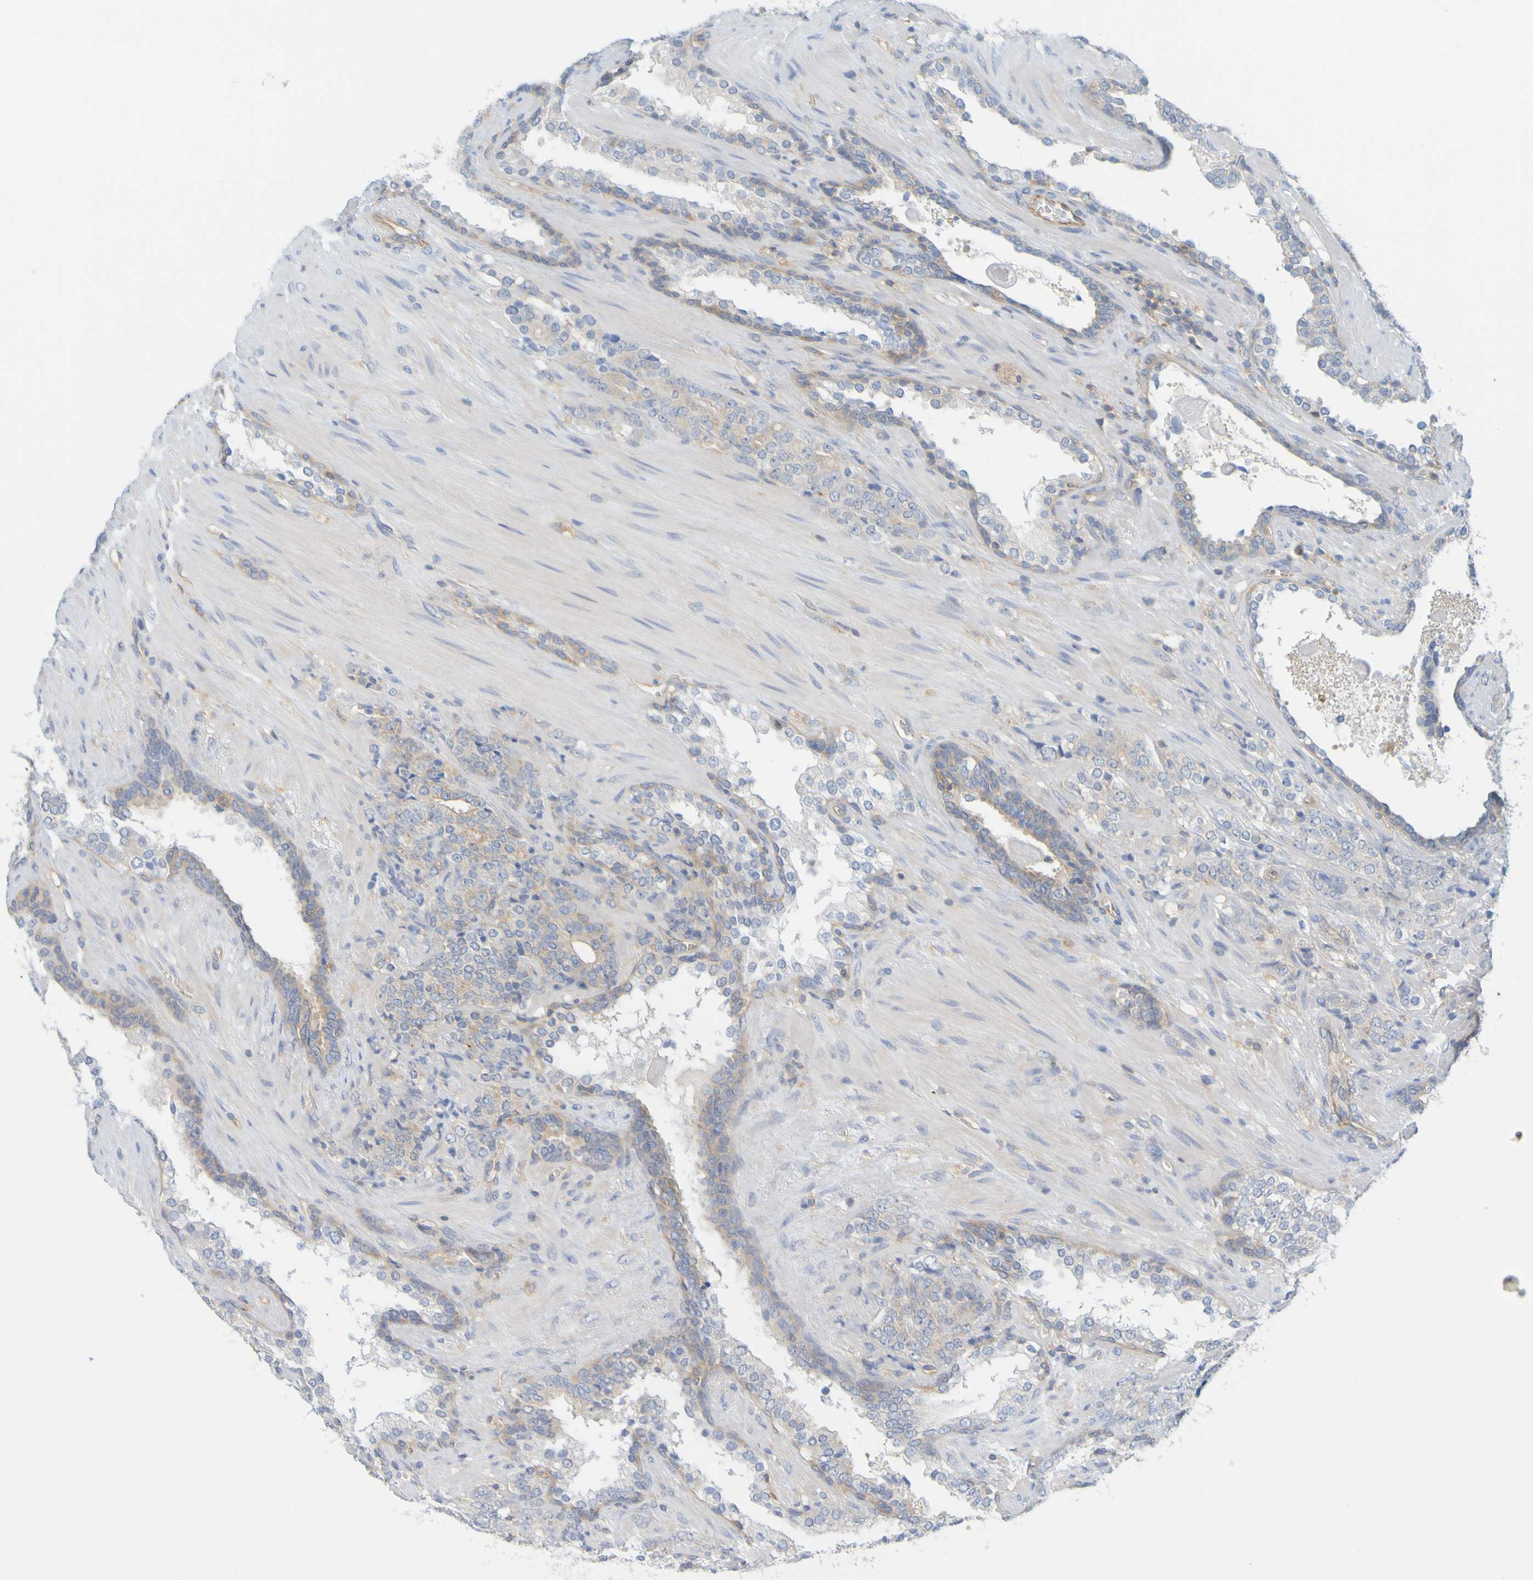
{"staining": {"intensity": "weak", "quantity": "<25%", "location": "cytoplasmic/membranous"}, "tissue": "prostate cancer", "cell_type": "Tumor cells", "image_type": "cancer", "snomed": [{"axis": "morphology", "description": "Adenocarcinoma, High grade"}, {"axis": "topography", "description": "Prostate"}], "caption": "An image of prostate cancer (high-grade adenocarcinoma) stained for a protein reveals no brown staining in tumor cells. (Brightfield microscopy of DAB immunohistochemistry at high magnification).", "gene": "APPL1", "patient": {"sex": "male", "age": 71}}